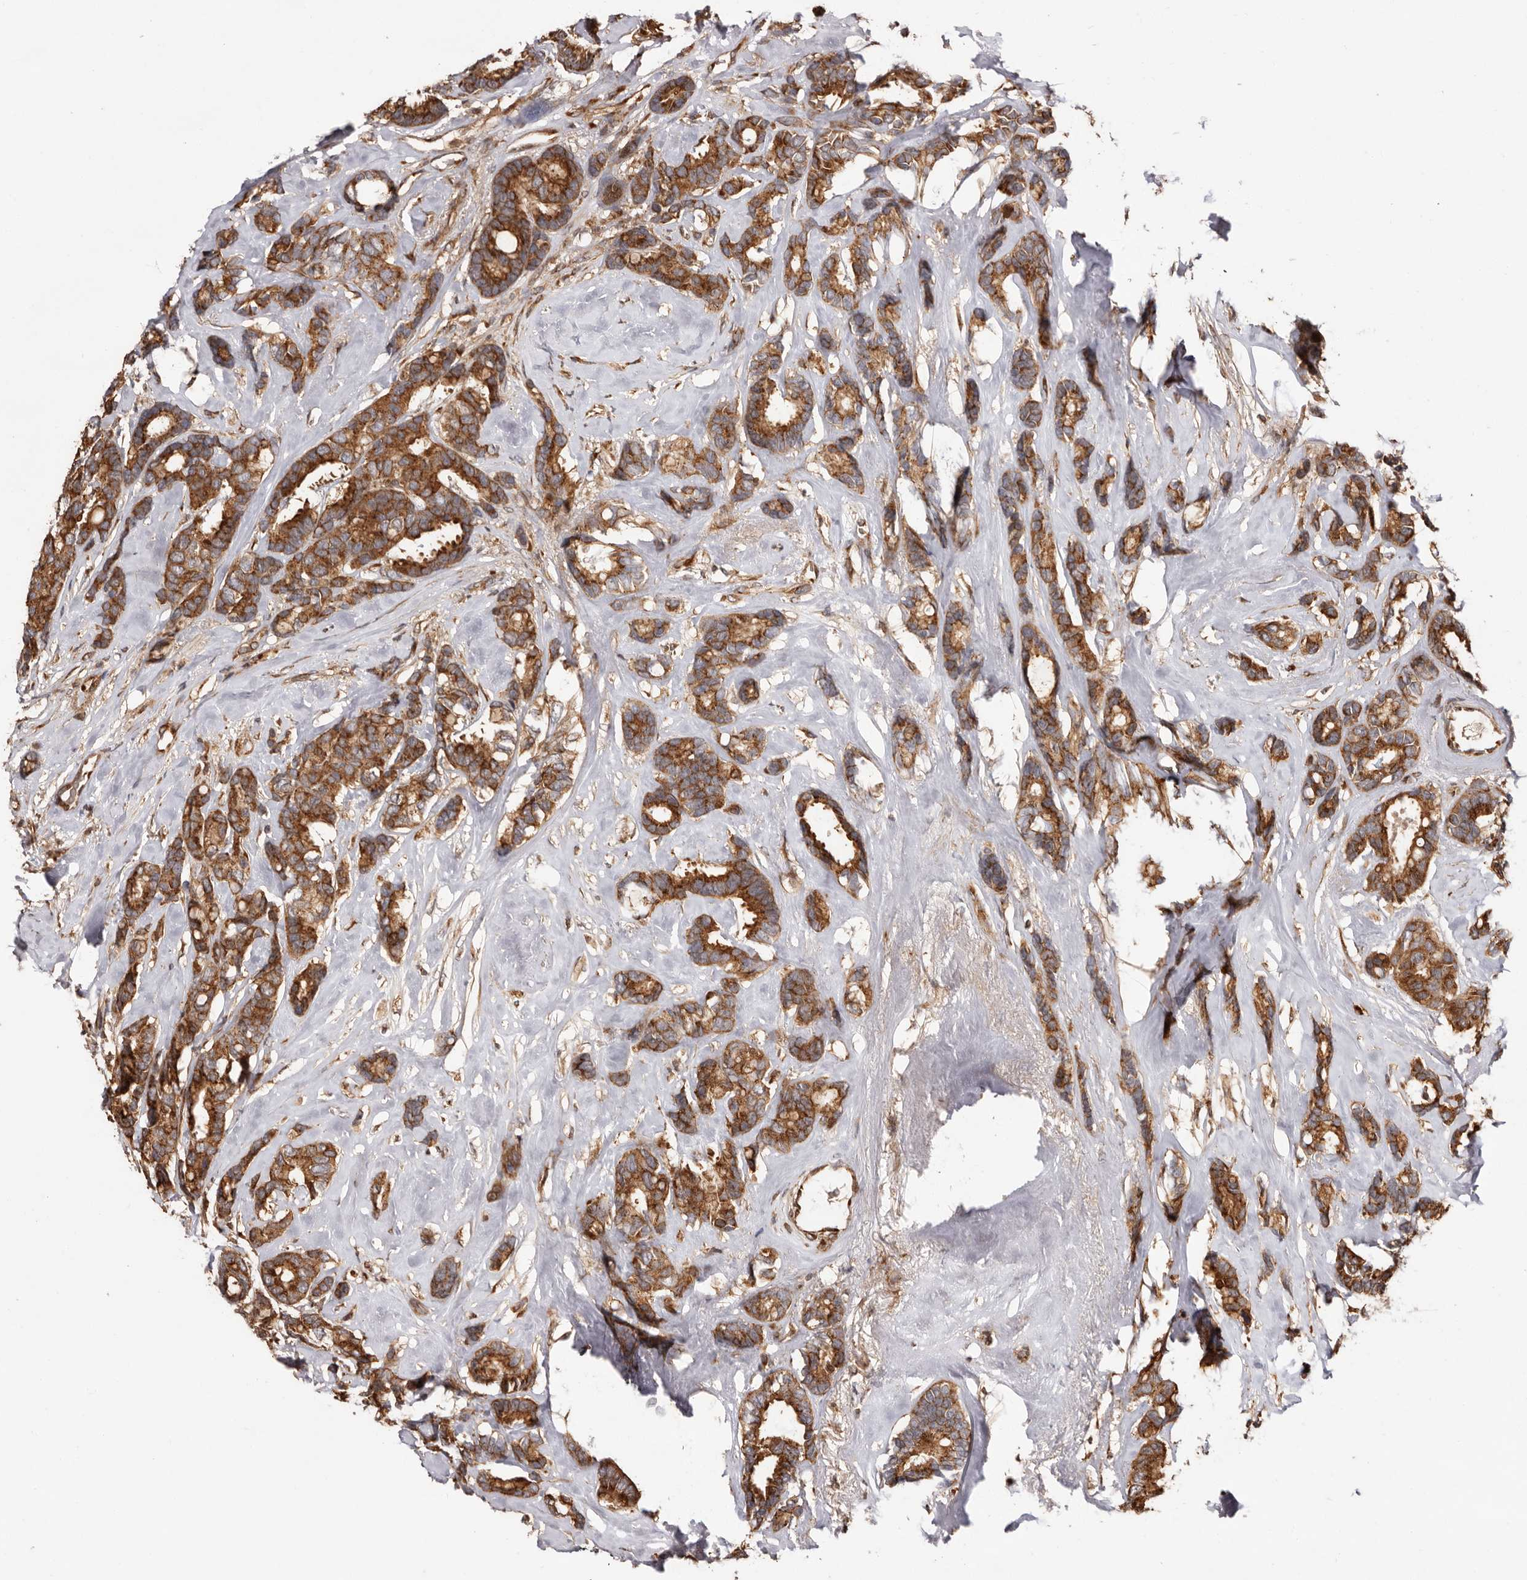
{"staining": {"intensity": "strong", "quantity": ">75%", "location": "cytoplasmic/membranous"}, "tissue": "breast cancer", "cell_type": "Tumor cells", "image_type": "cancer", "snomed": [{"axis": "morphology", "description": "Duct carcinoma"}, {"axis": "topography", "description": "Breast"}], "caption": "Immunohistochemical staining of breast intraductal carcinoma demonstrates strong cytoplasmic/membranous protein positivity in about >75% of tumor cells.", "gene": "GPR27", "patient": {"sex": "female", "age": 87}}